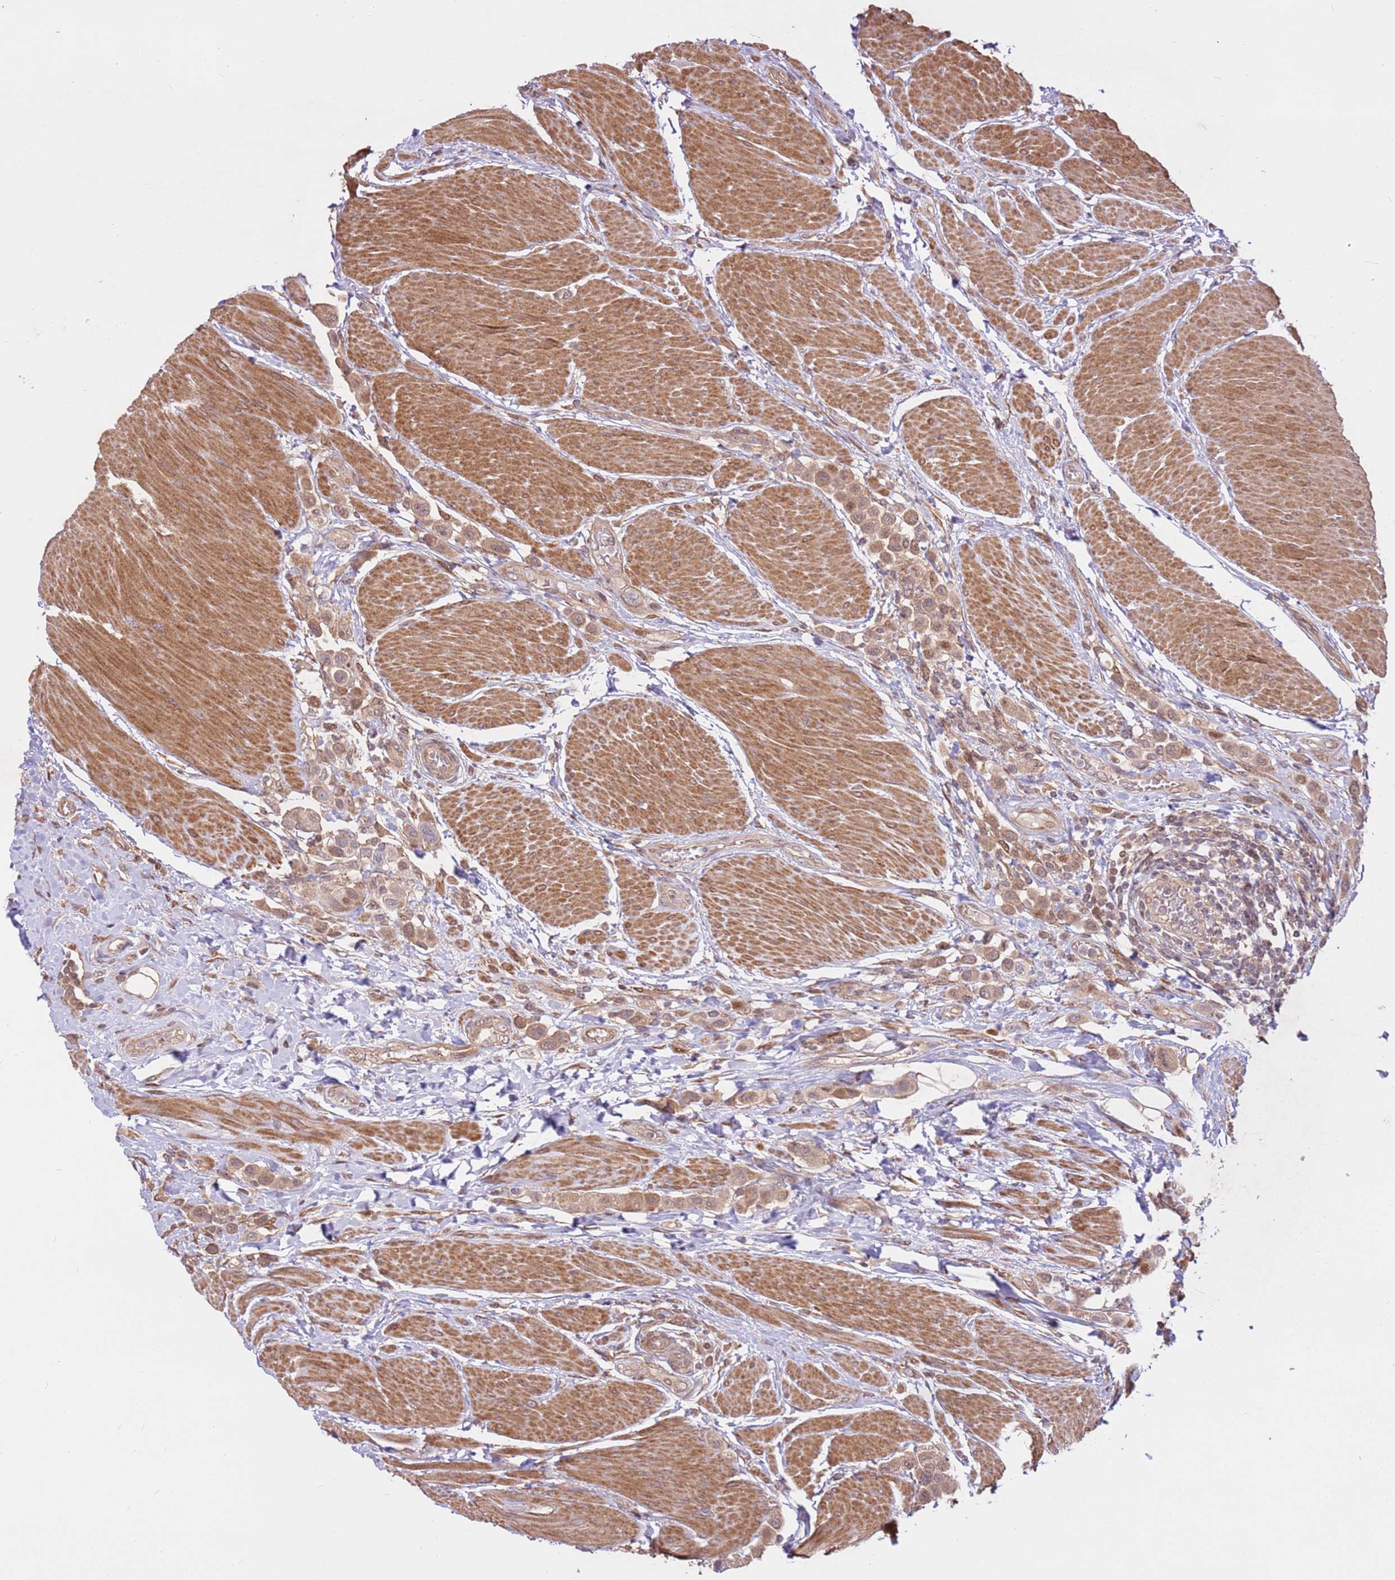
{"staining": {"intensity": "weak", "quantity": ">75%", "location": "cytoplasmic/membranous,nuclear"}, "tissue": "urothelial cancer", "cell_type": "Tumor cells", "image_type": "cancer", "snomed": [{"axis": "morphology", "description": "Urothelial carcinoma, High grade"}, {"axis": "topography", "description": "Urinary bladder"}], "caption": "Protein expression by immunohistochemistry shows weak cytoplasmic/membranous and nuclear positivity in approximately >75% of tumor cells in urothelial carcinoma (high-grade).", "gene": "CCDC112", "patient": {"sex": "male", "age": 50}}